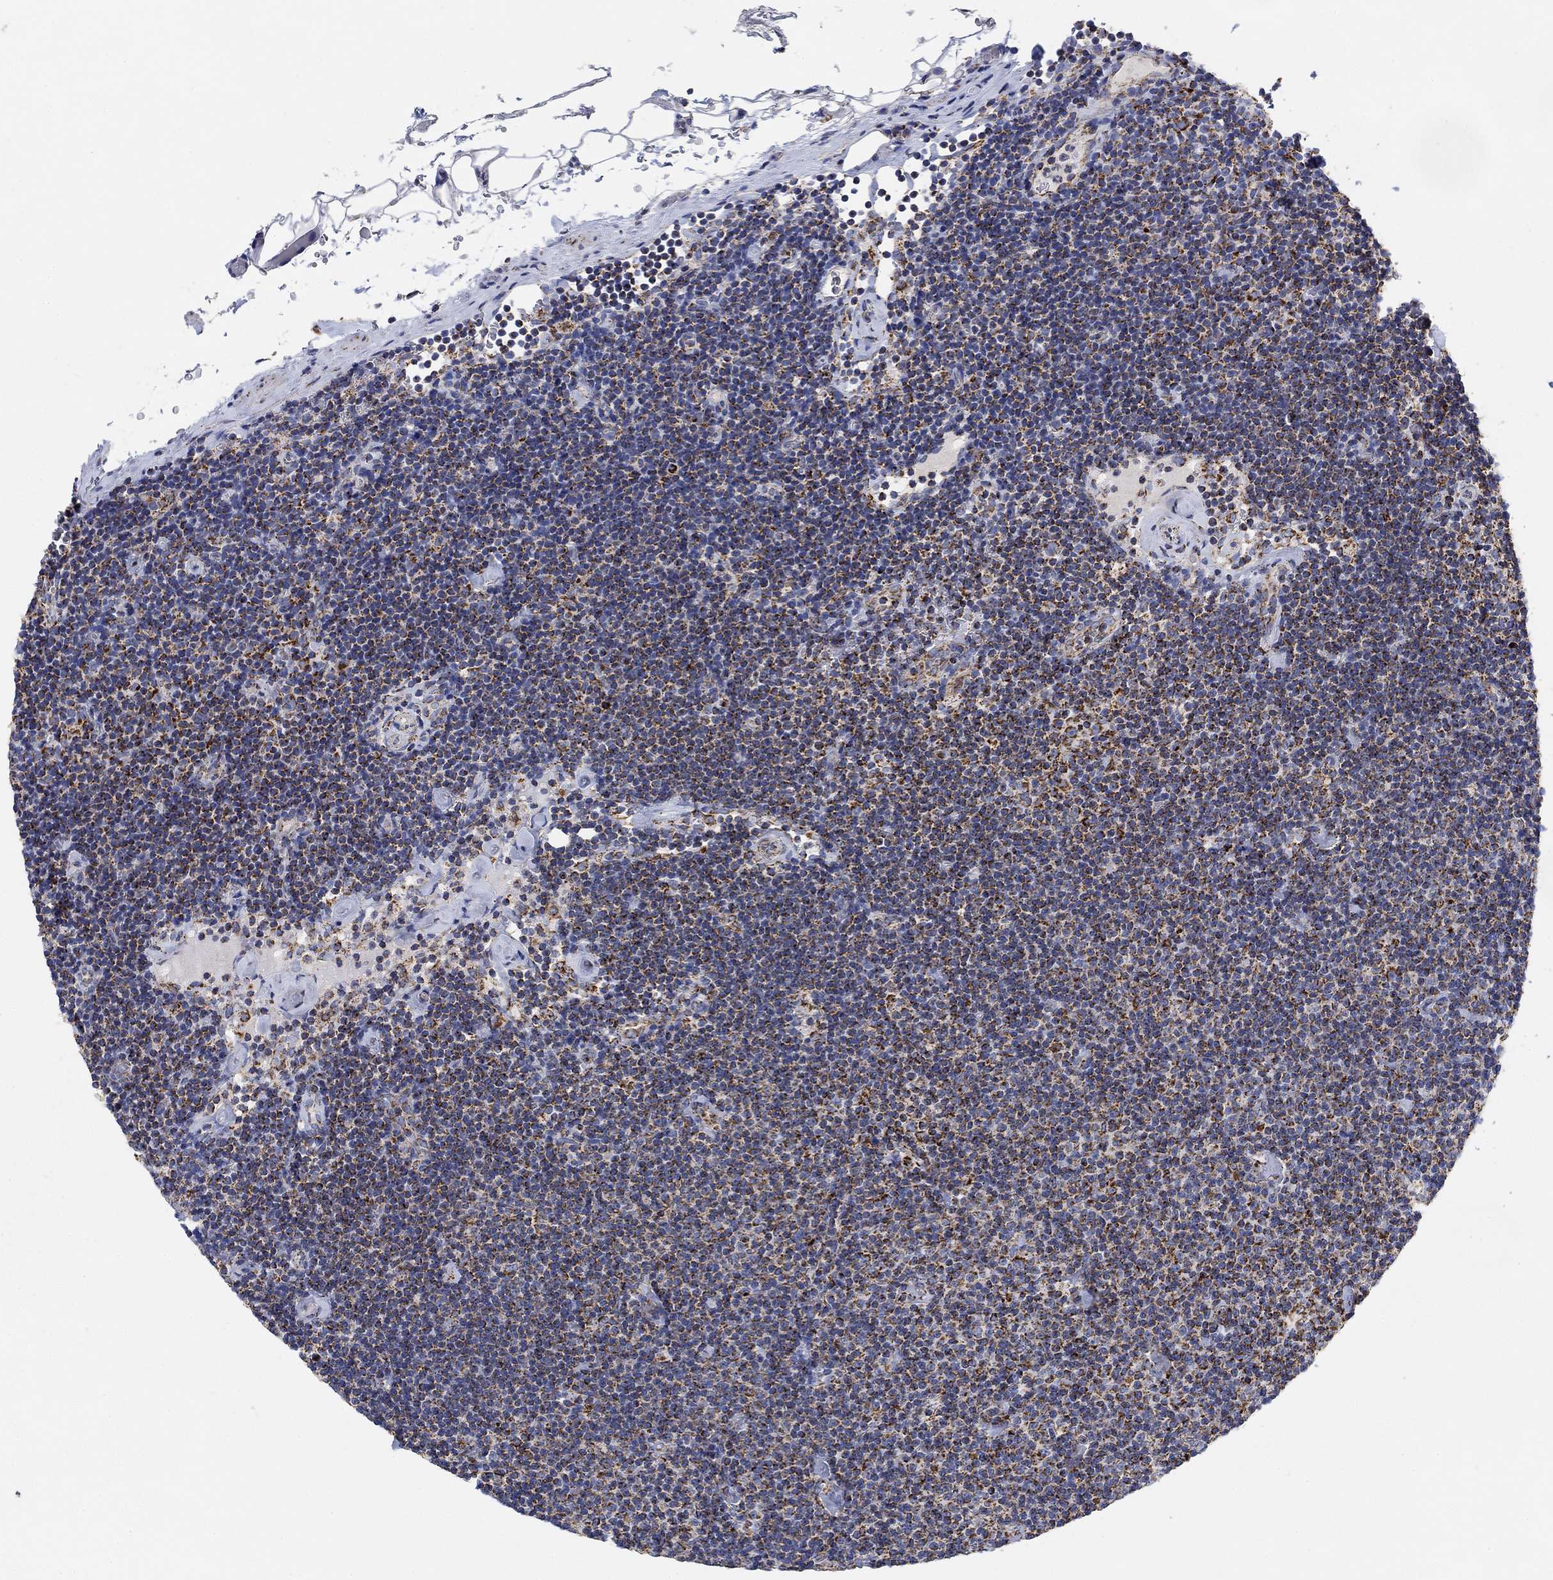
{"staining": {"intensity": "moderate", "quantity": "25%-75%", "location": "cytoplasmic/membranous"}, "tissue": "lymphoma", "cell_type": "Tumor cells", "image_type": "cancer", "snomed": [{"axis": "morphology", "description": "Malignant lymphoma, non-Hodgkin's type, Low grade"}, {"axis": "topography", "description": "Lymph node"}], "caption": "Immunohistochemical staining of low-grade malignant lymphoma, non-Hodgkin's type reveals medium levels of moderate cytoplasmic/membranous protein positivity in approximately 25%-75% of tumor cells. (DAB IHC, brown staining for protein, blue staining for nuclei).", "gene": "NDUFS3", "patient": {"sex": "male", "age": 81}}